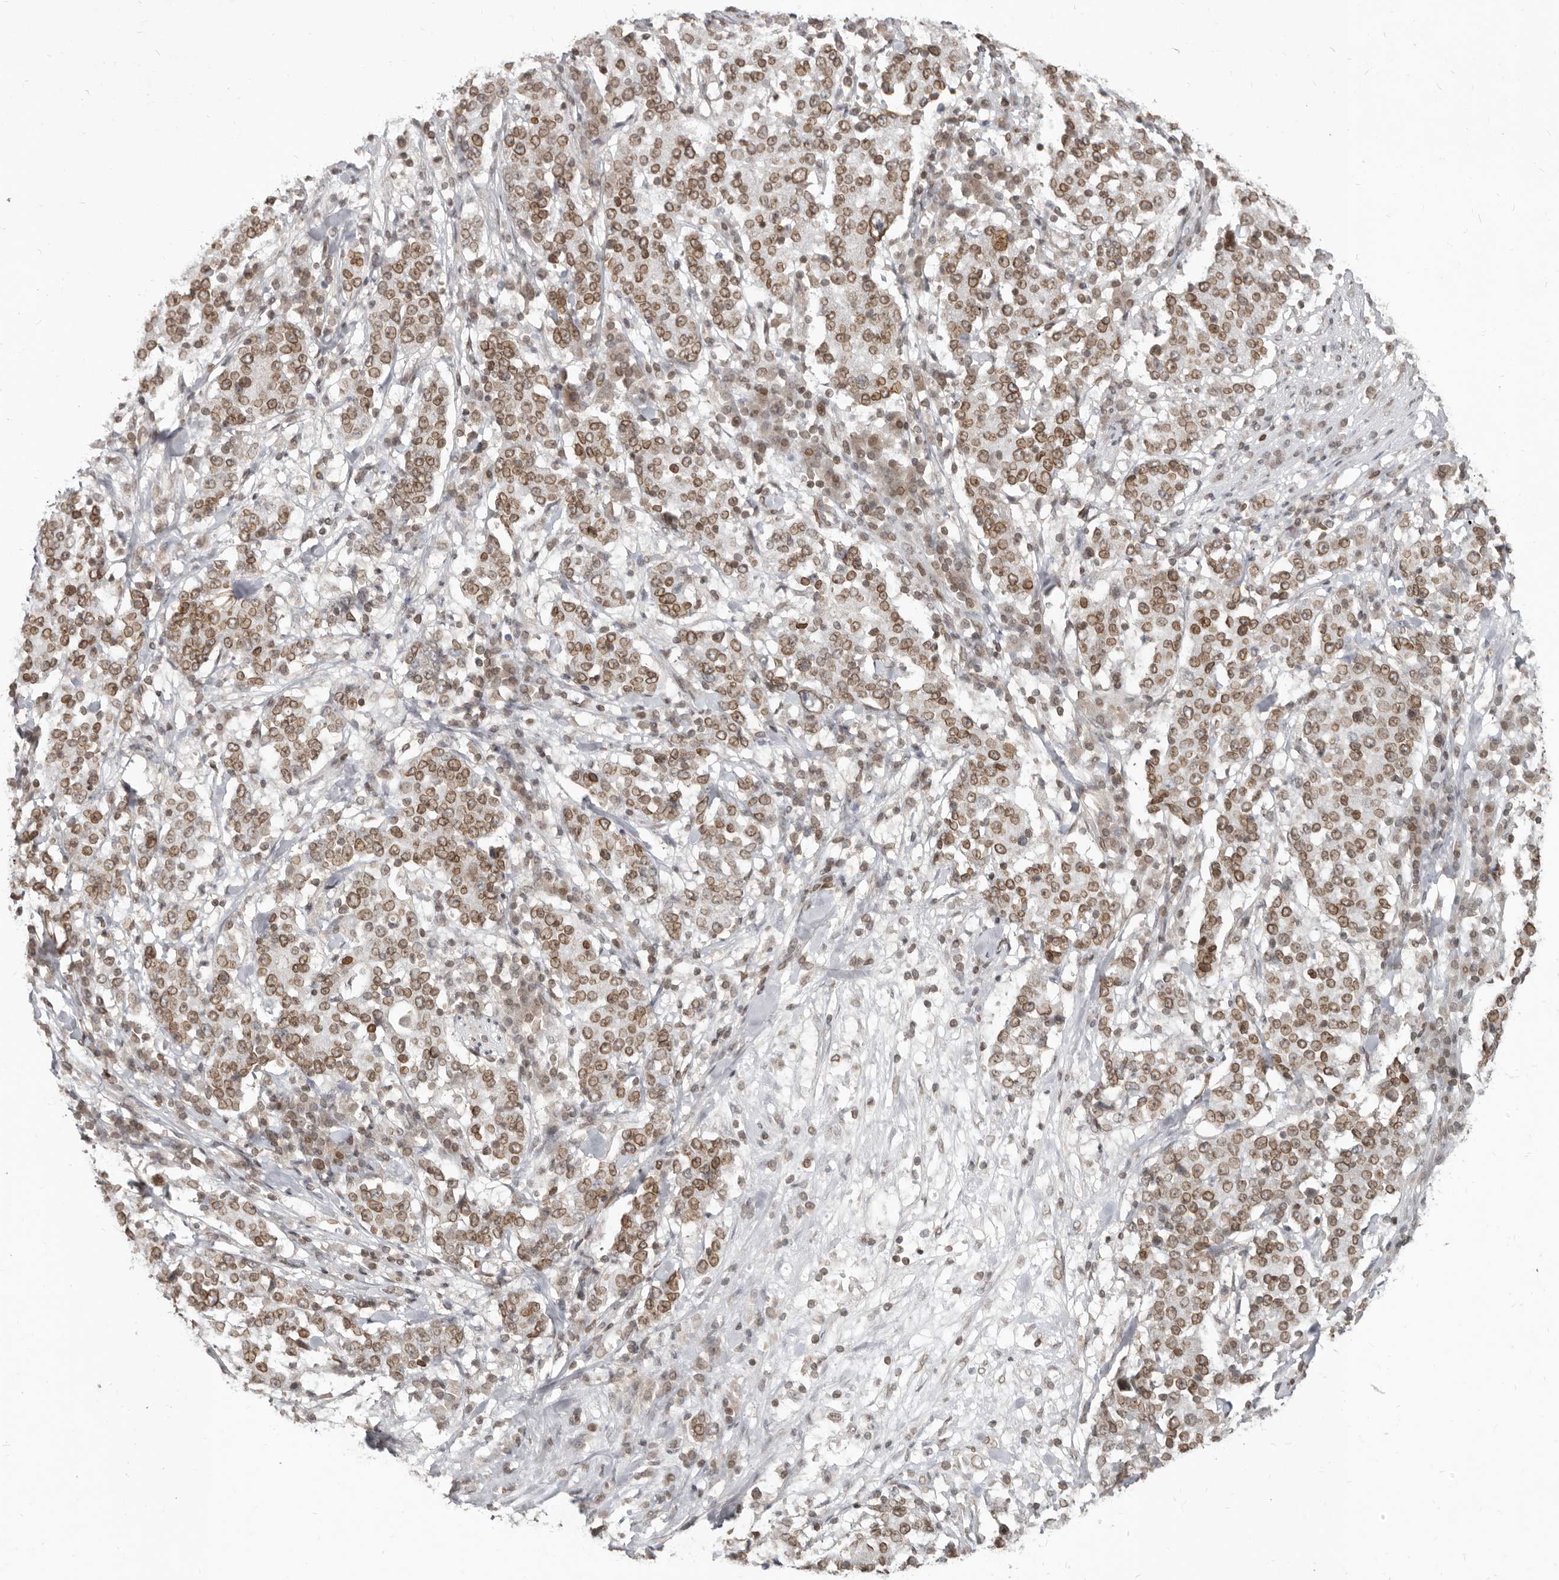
{"staining": {"intensity": "moderate", "quantity": ">75%", "location": "cytoplasmic/membranous,nuclear"}, "tissue": "stomach cancer", "cell_type": "Tumor cells", "image_type": "cancer", "snomed": [{"axis": "morphology", "description": "Adenocarcinoma, NOS"}, {"axis": "topography", "description": "Stomach"}], "caption": "Tumor cells demonstrate medium levels of moderate cytoplasmic/membranous and nuclear expression in approximately >75% of cells in human stomach cancer.", "gene": "NUP153", "patient": {"sex": "male", "age": 59}}